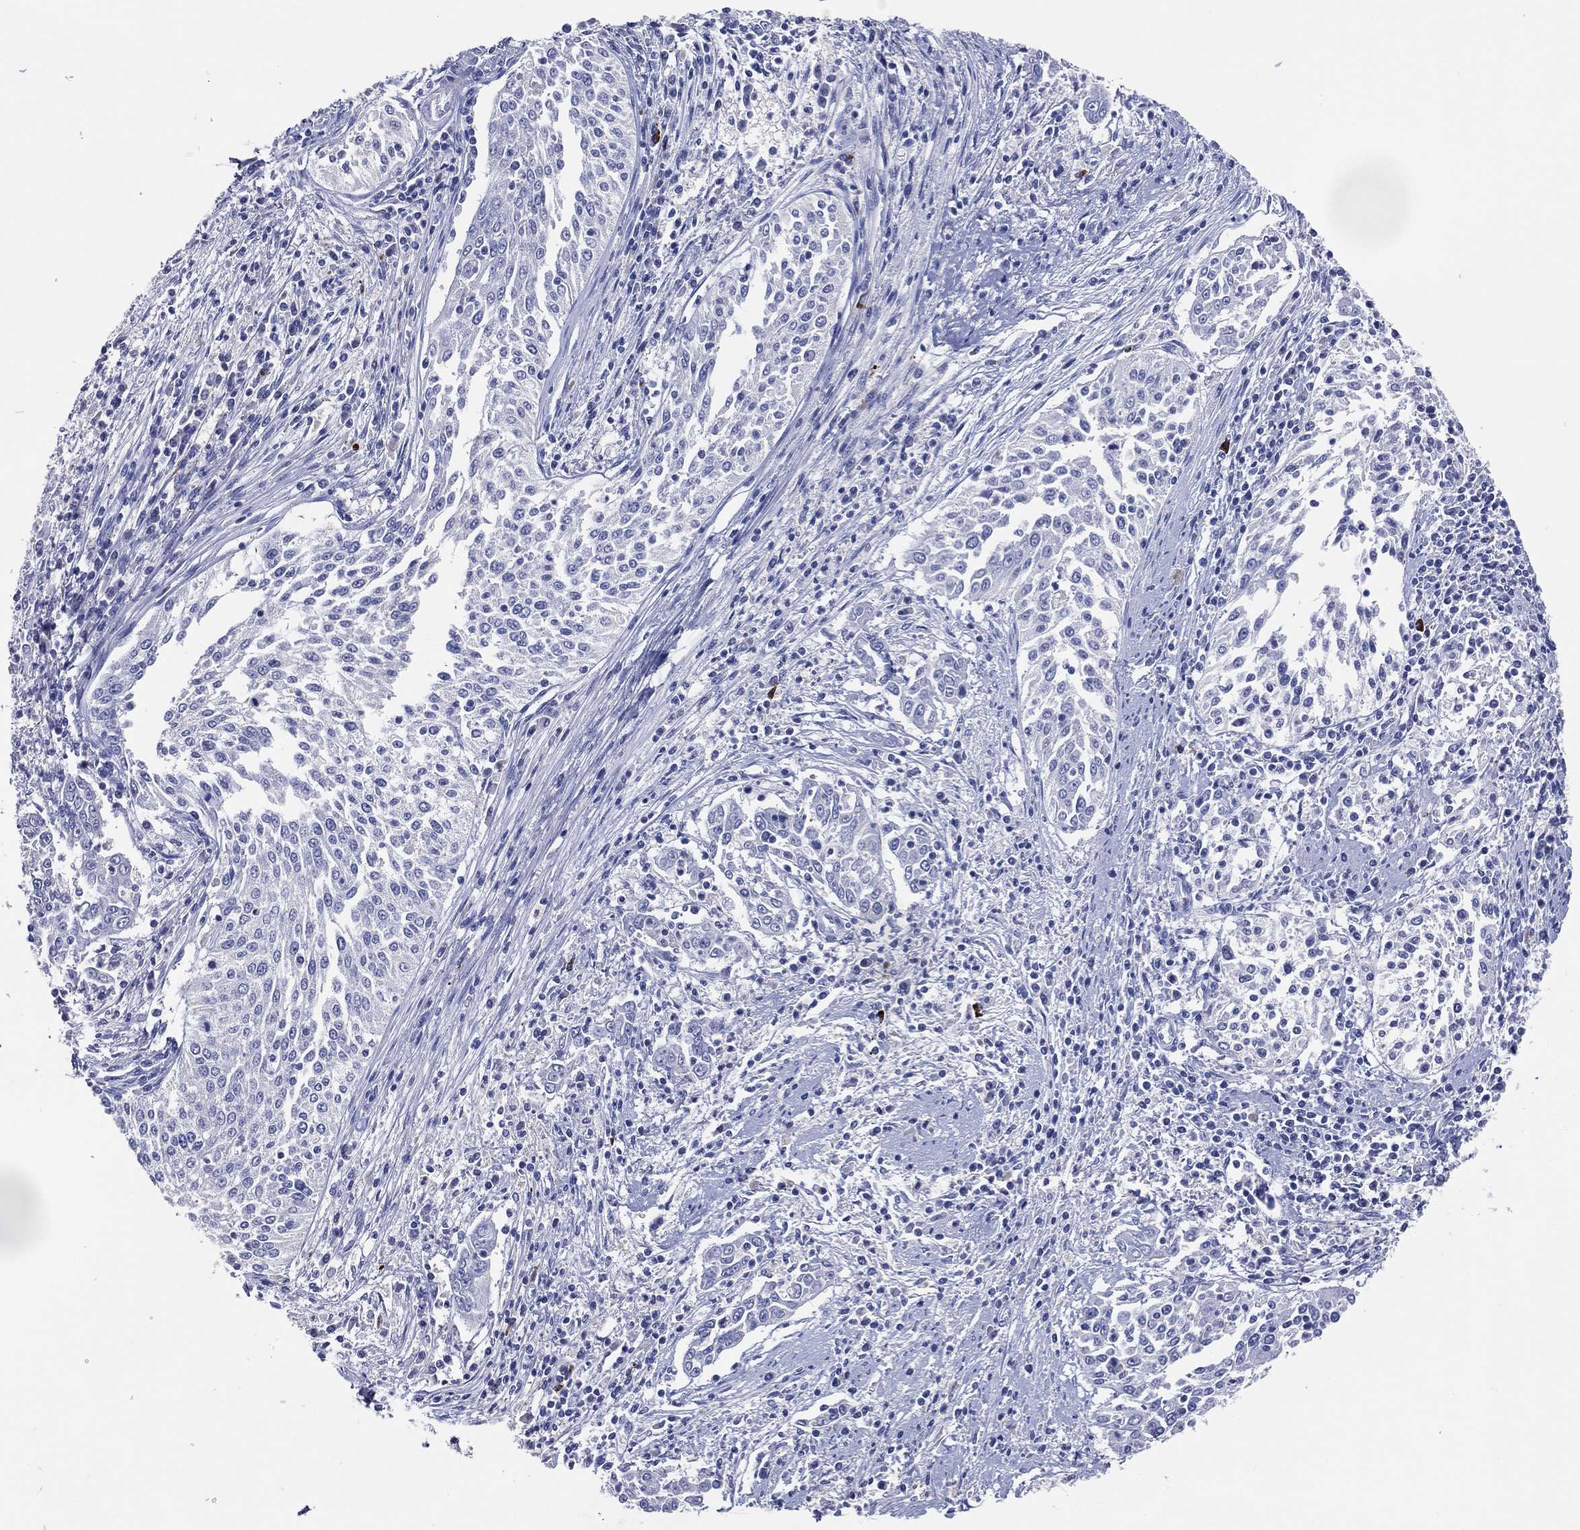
{"staining": {"intensity": "negative", "quantity": "none", "location": "none"}, "tissue": "cervical cancer", "cell_type": "Tumor cells", "image_type": "cancer", "snomed": [{"axis": "morphology", "description": "Squamous cell carcinoma, NOS"}, {"axis": "topography", "description": "Cervix"}], "caption": "The micrograph exhibits no staining of tumor cells in cervical cancer.", "gene": "DNAH6", "patient": {"sex": "female", "age": 41}}